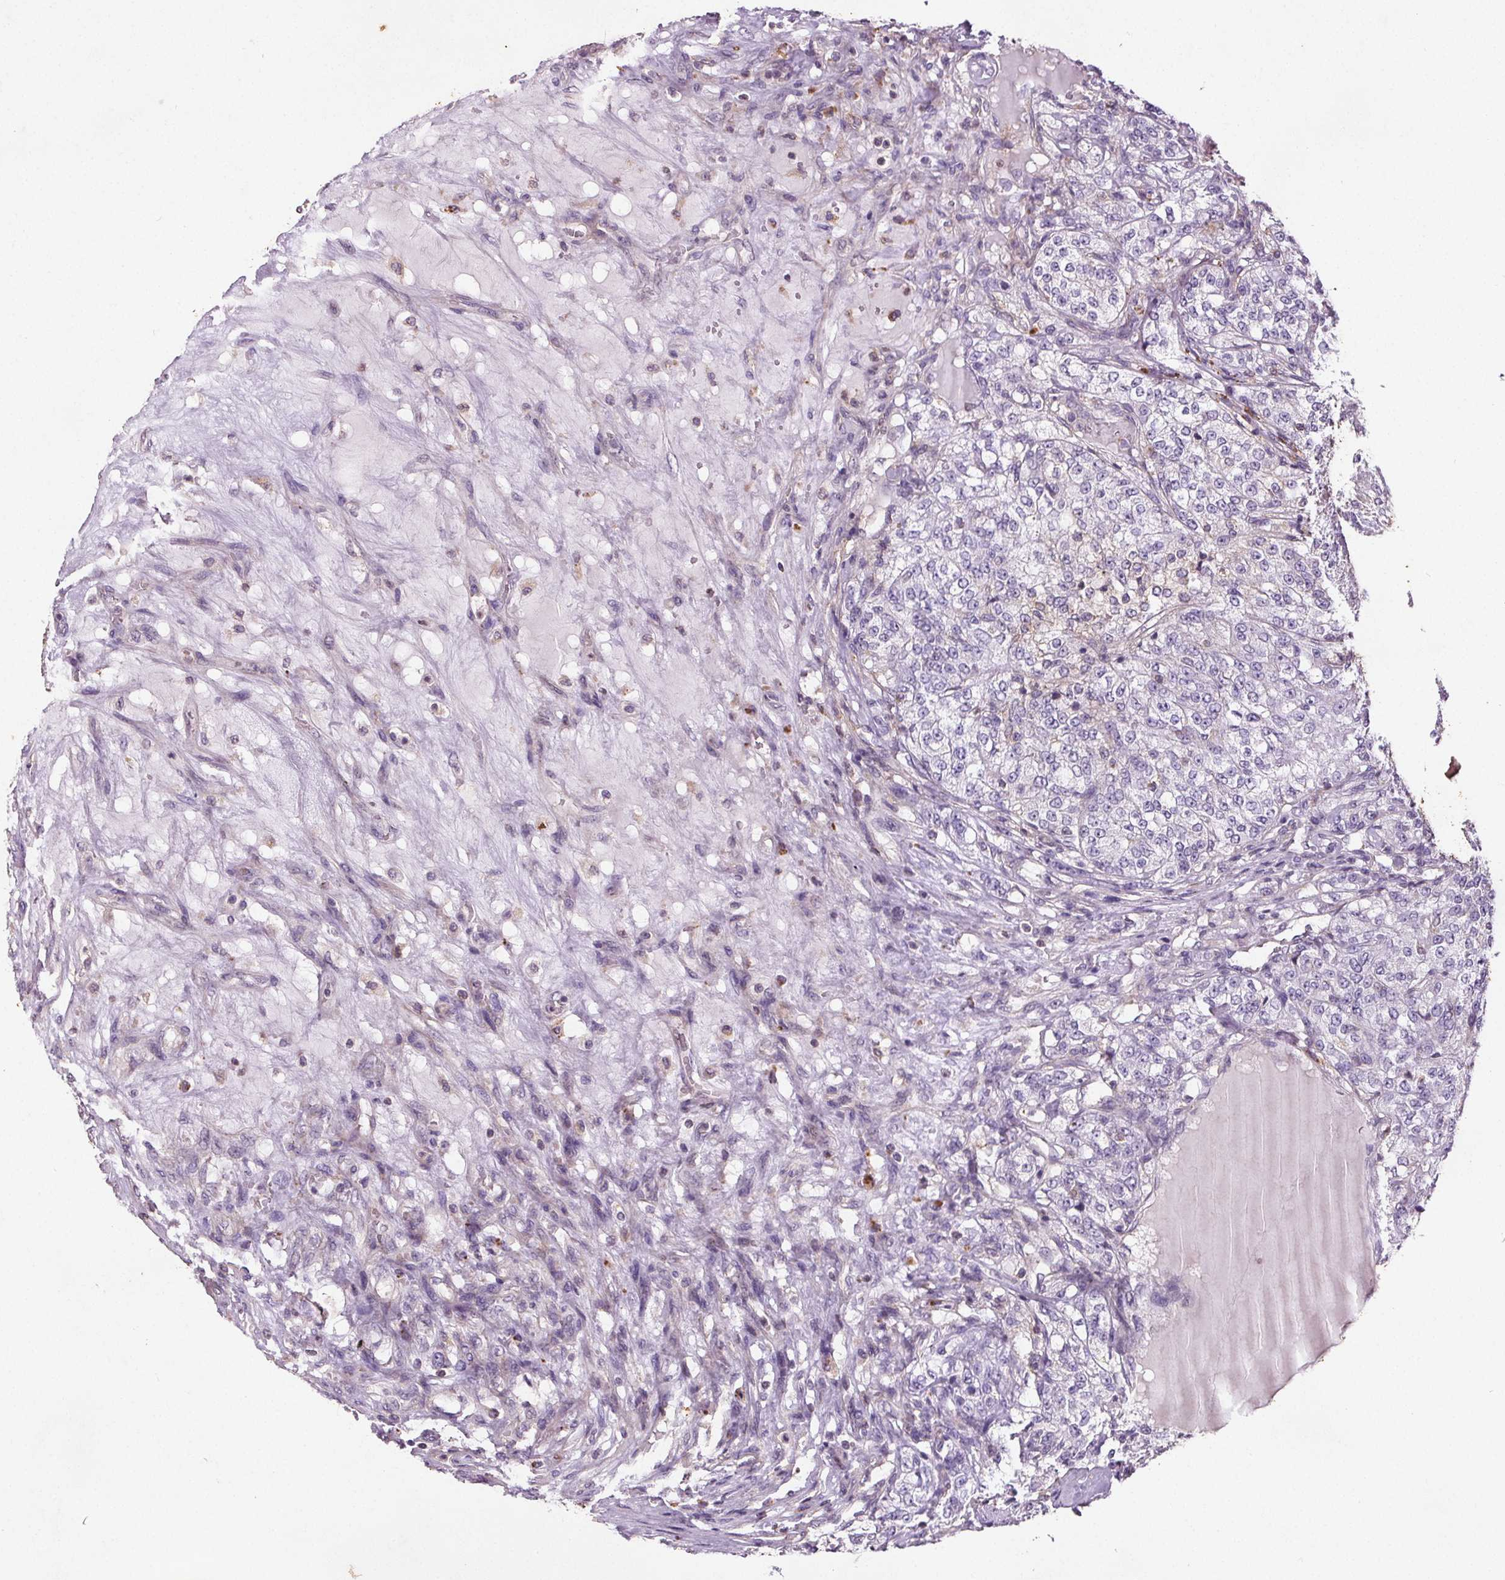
{"staining": {"intensity": "negative", "quantity": "none", "location": "none"}, "tissue": "renal cancer", "cell_type": "Tumor cells", "image_type": "cancer", "snomed": [{"axis": "morphology", "description": "Adenocarcinoma, NOS"}, {"axis": "topography", "description": "Kidney"}], "caption": "This histopathology image is of renal adenocarcinoma stained with IHC to label a protein in brown with the nuclei are counter-stained blue. There is no expression in tumor cells.", "gene": "C19orf84", "patient": {"sex": "female", "age": 63}}